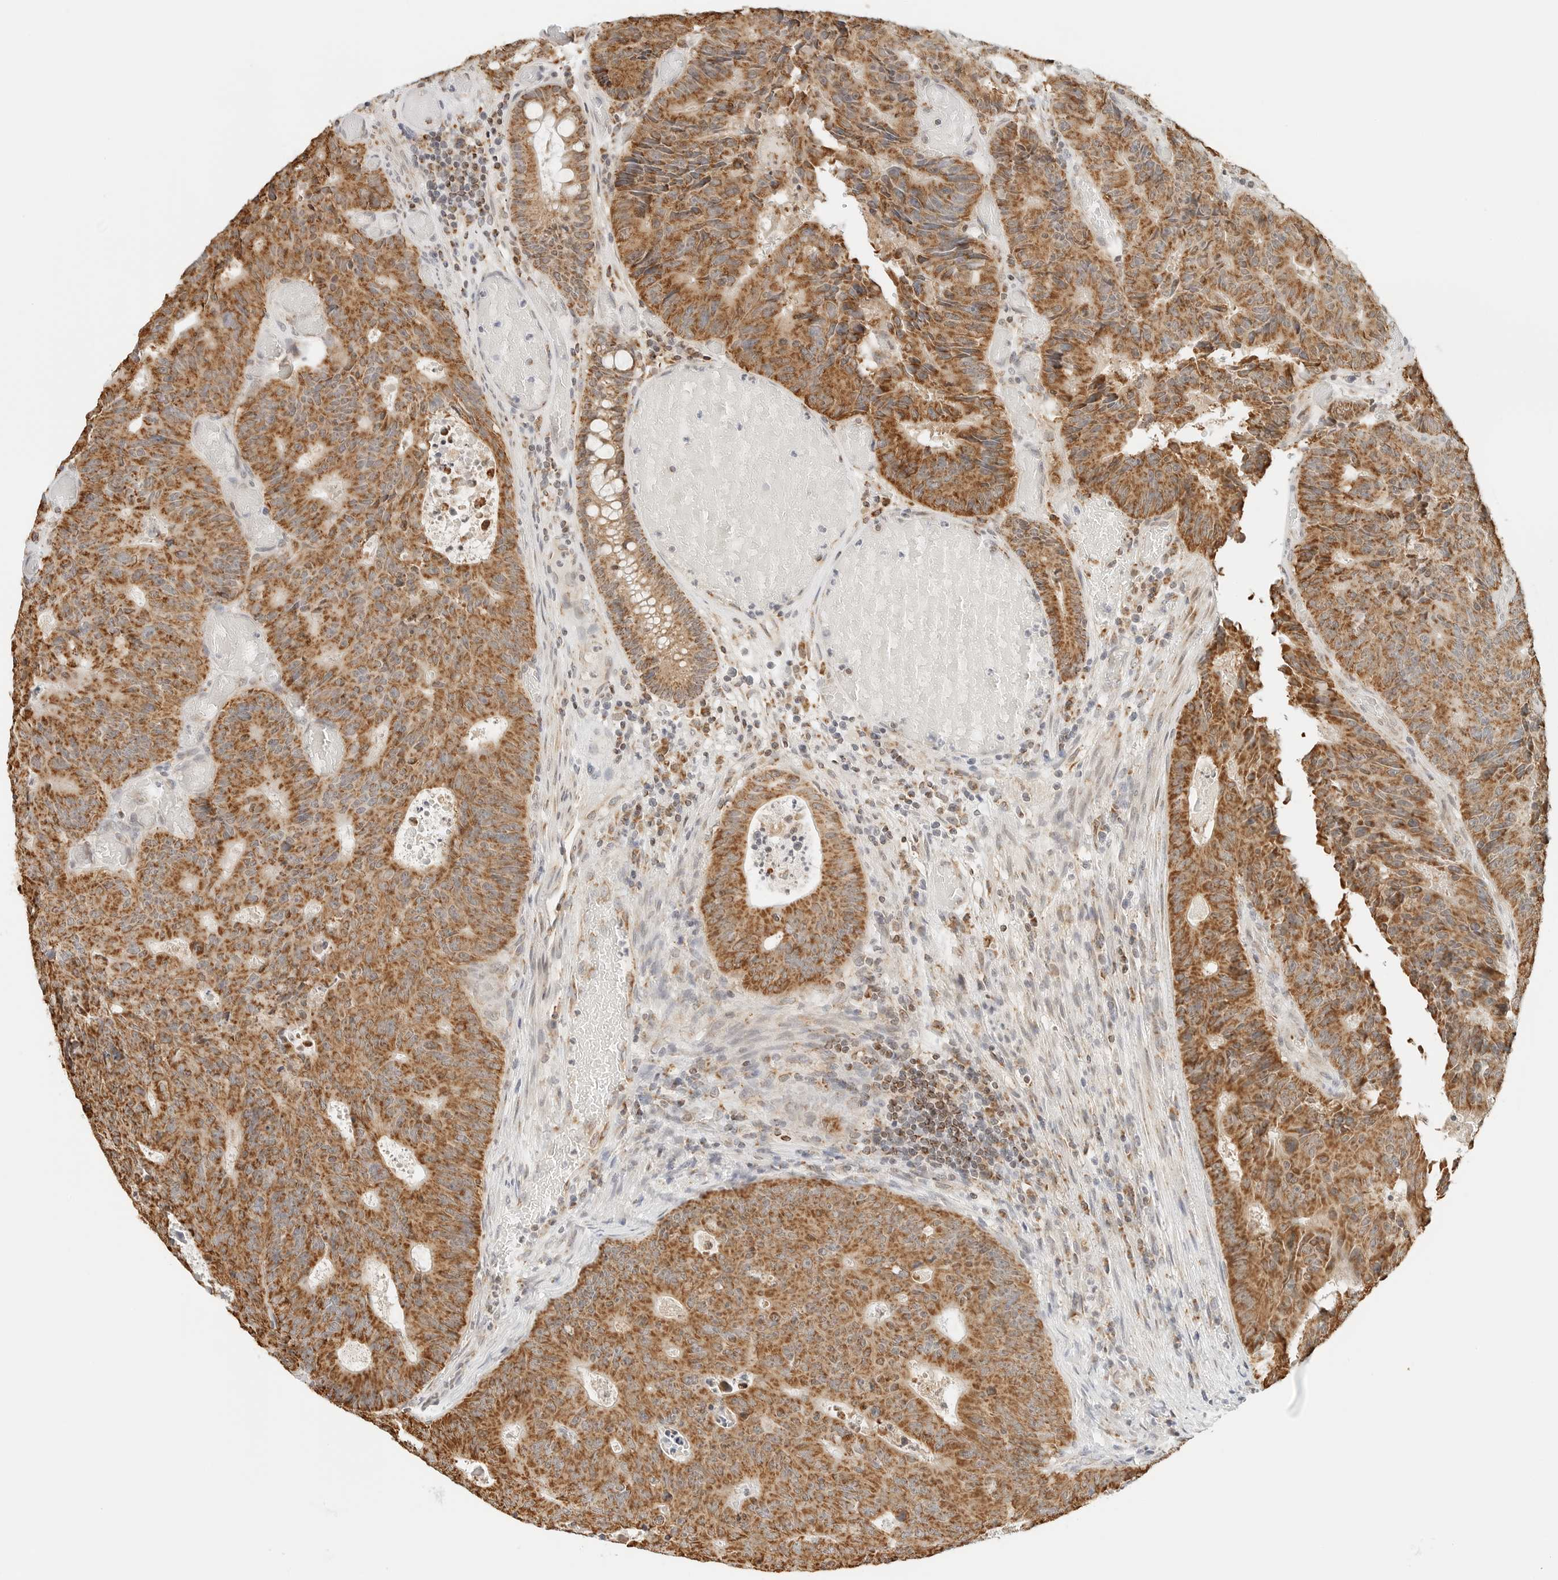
{"staining": {"intensity": "moderate", "quantity": ">75%", "location": "cytoplasmic/membranous"}, "tissue": "colorectal cancer", "cell_type": "Tumor cells", "image_type": "cancer", "snomed": [{"axis": "morphology", "description": "Adenocarcinoma, NOS"}, {"axis": "topography", "description": "Colon"}], "caption": "A brown stain shows moderate cytoplasmic/membranous positivity of a protein in human colorectal cancer (adenocarcinoma) tumor cells.", "gene": "ATL1", "patient": {"sex": "male", "age": 87}}